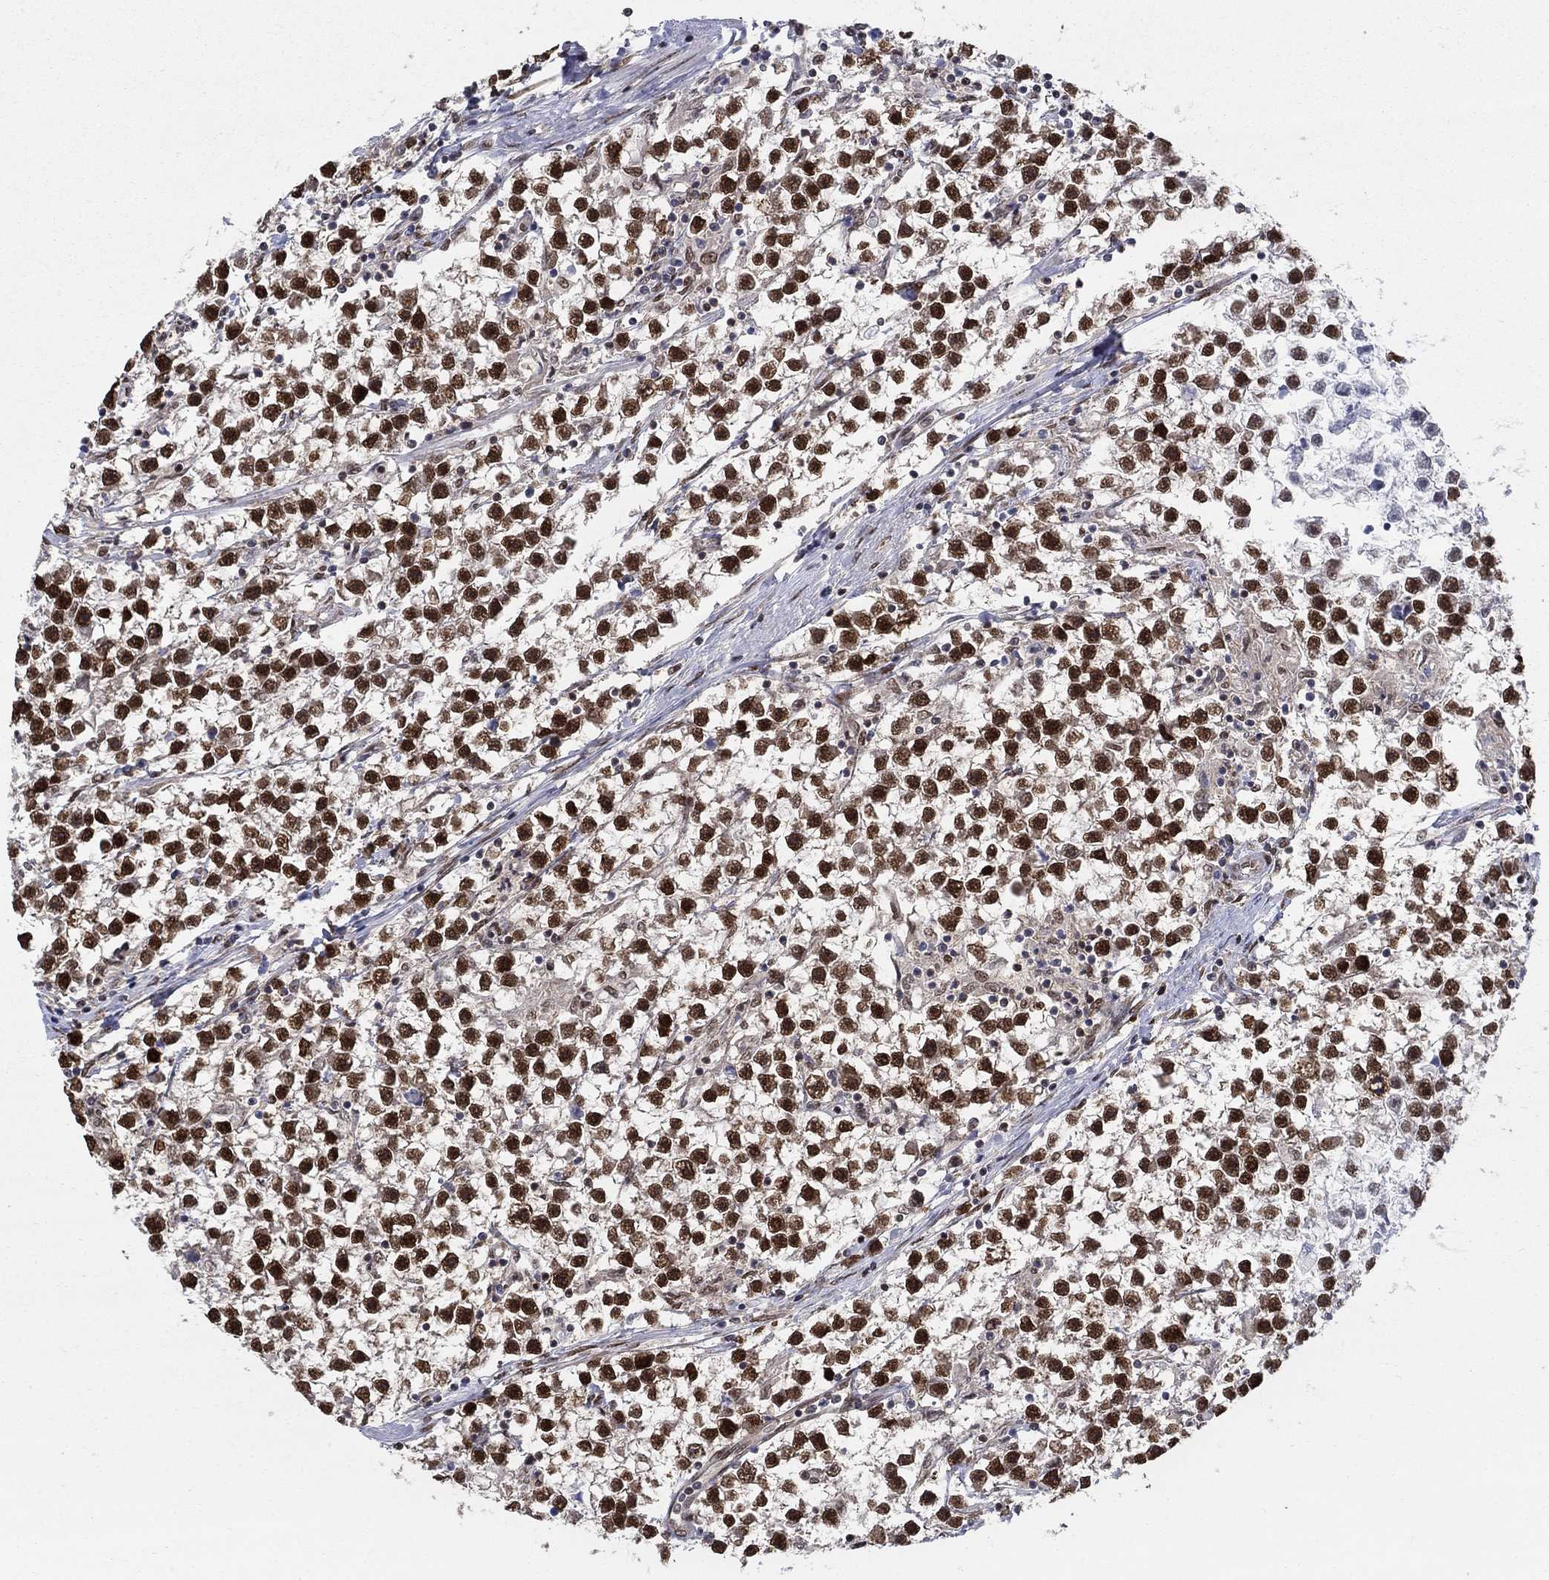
{"staining": {"intensity": "strong", "quantity": ">75%", "location": "nuclear"}, "tissue": "testis cancer", "cell_type": "Tumor cells", "image_type": "cancer", "snomed": [{"axis": "morphology", "description": "Seminoma, NOS"}, {"axis": "topography", "description": "Testis"}], "caption": "Protein positivity by IHC demonstrates strong nuclear positivity in approximately >75% of tumor cells in seminoma (testis).", "gene": "CENPE", "patient": {"sex": "male", "age": 59}}